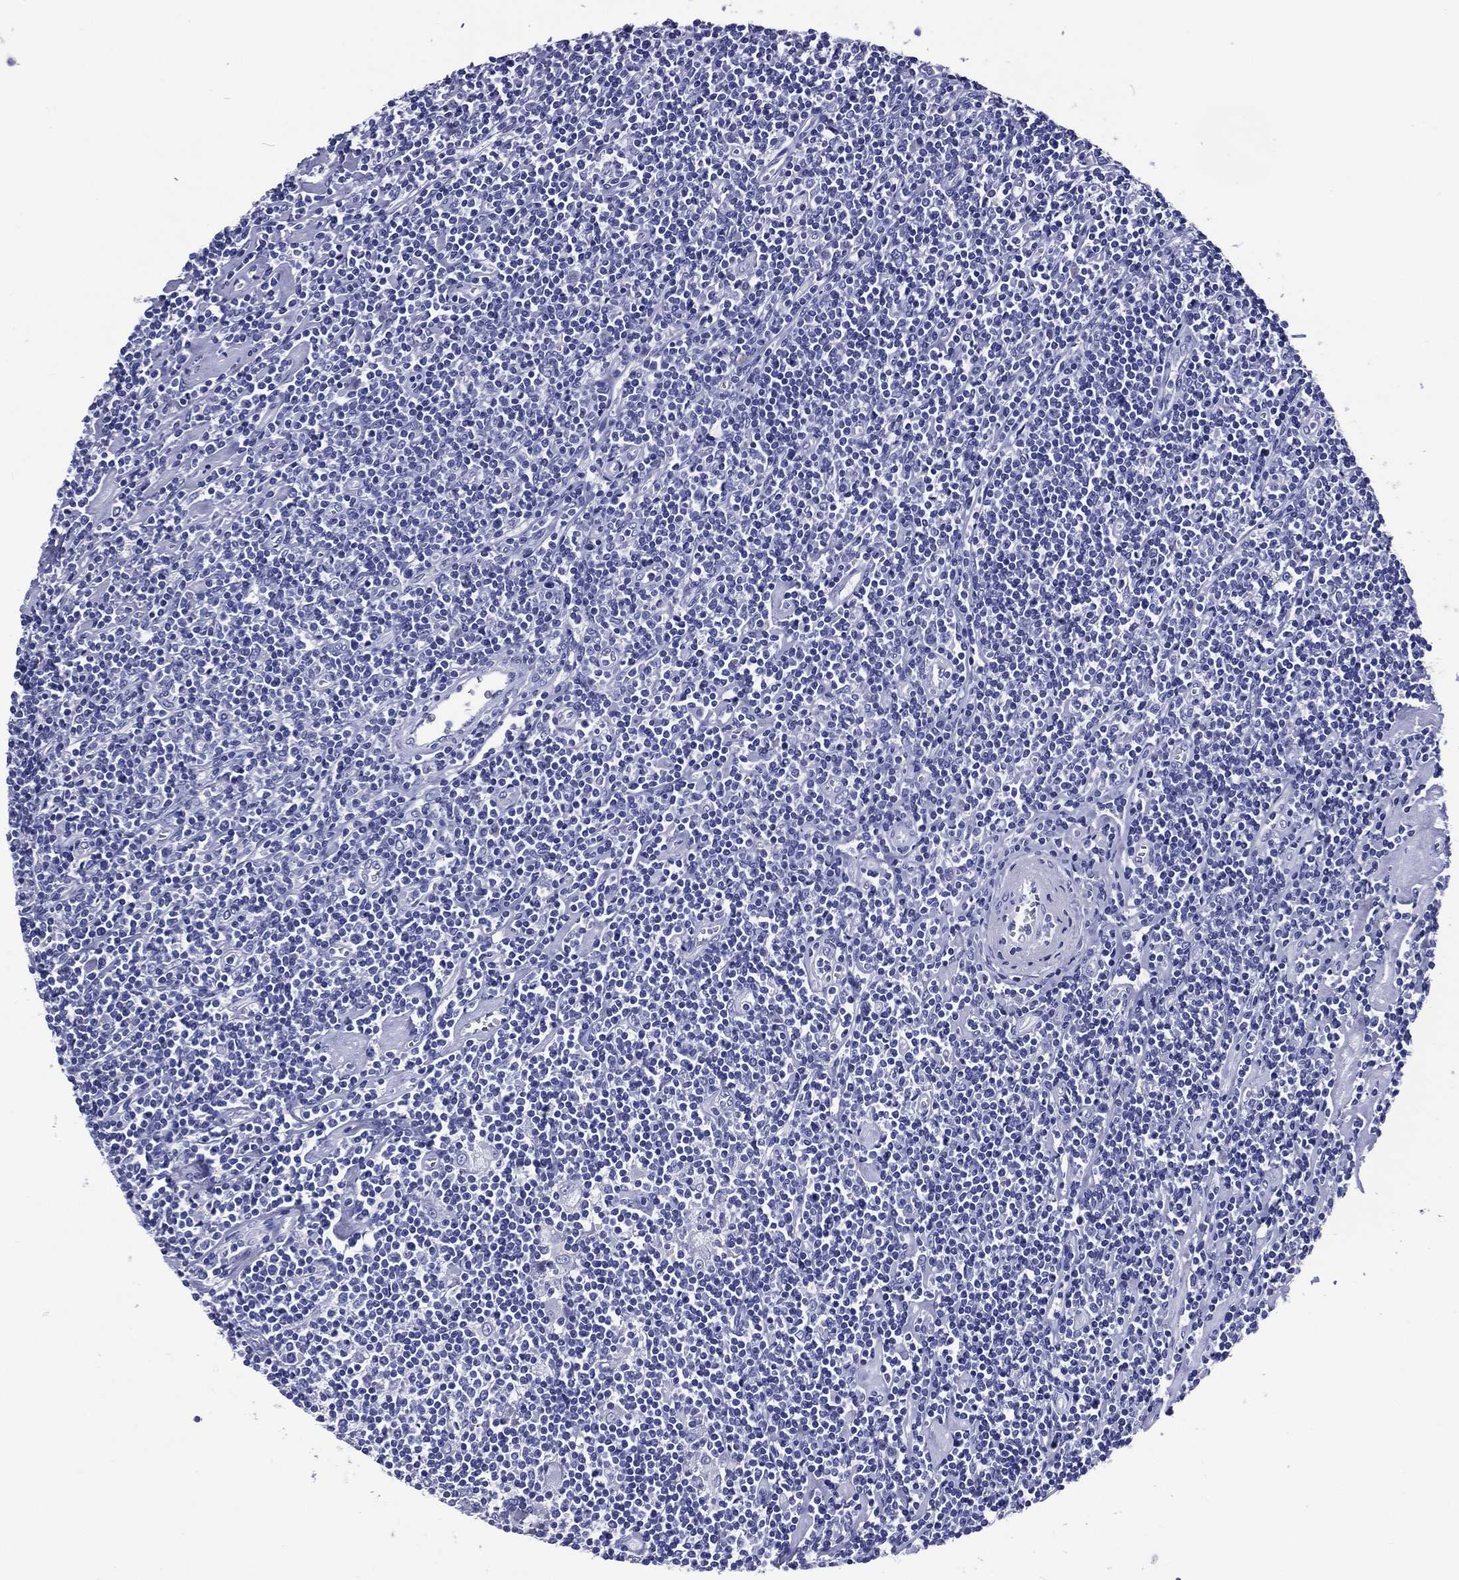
{"staining": {"intensity": "negative", "quantity": "none", "location": "none"}, "tissue": "lymphoma", "cell_type": "Tumor cells", "image_type": "cancer", "snomed": [{"axis": "morphology", "description": "Hodgkin's disease, NOS"}, {"axis": "topography", "description": "Lymph node"}], "caption": "Hodgkin's disease stained for a protein using IHC exhibits no expression tumor cells.", "gene": "ACE2", "patient": {"sex": "male", "age": 40}}